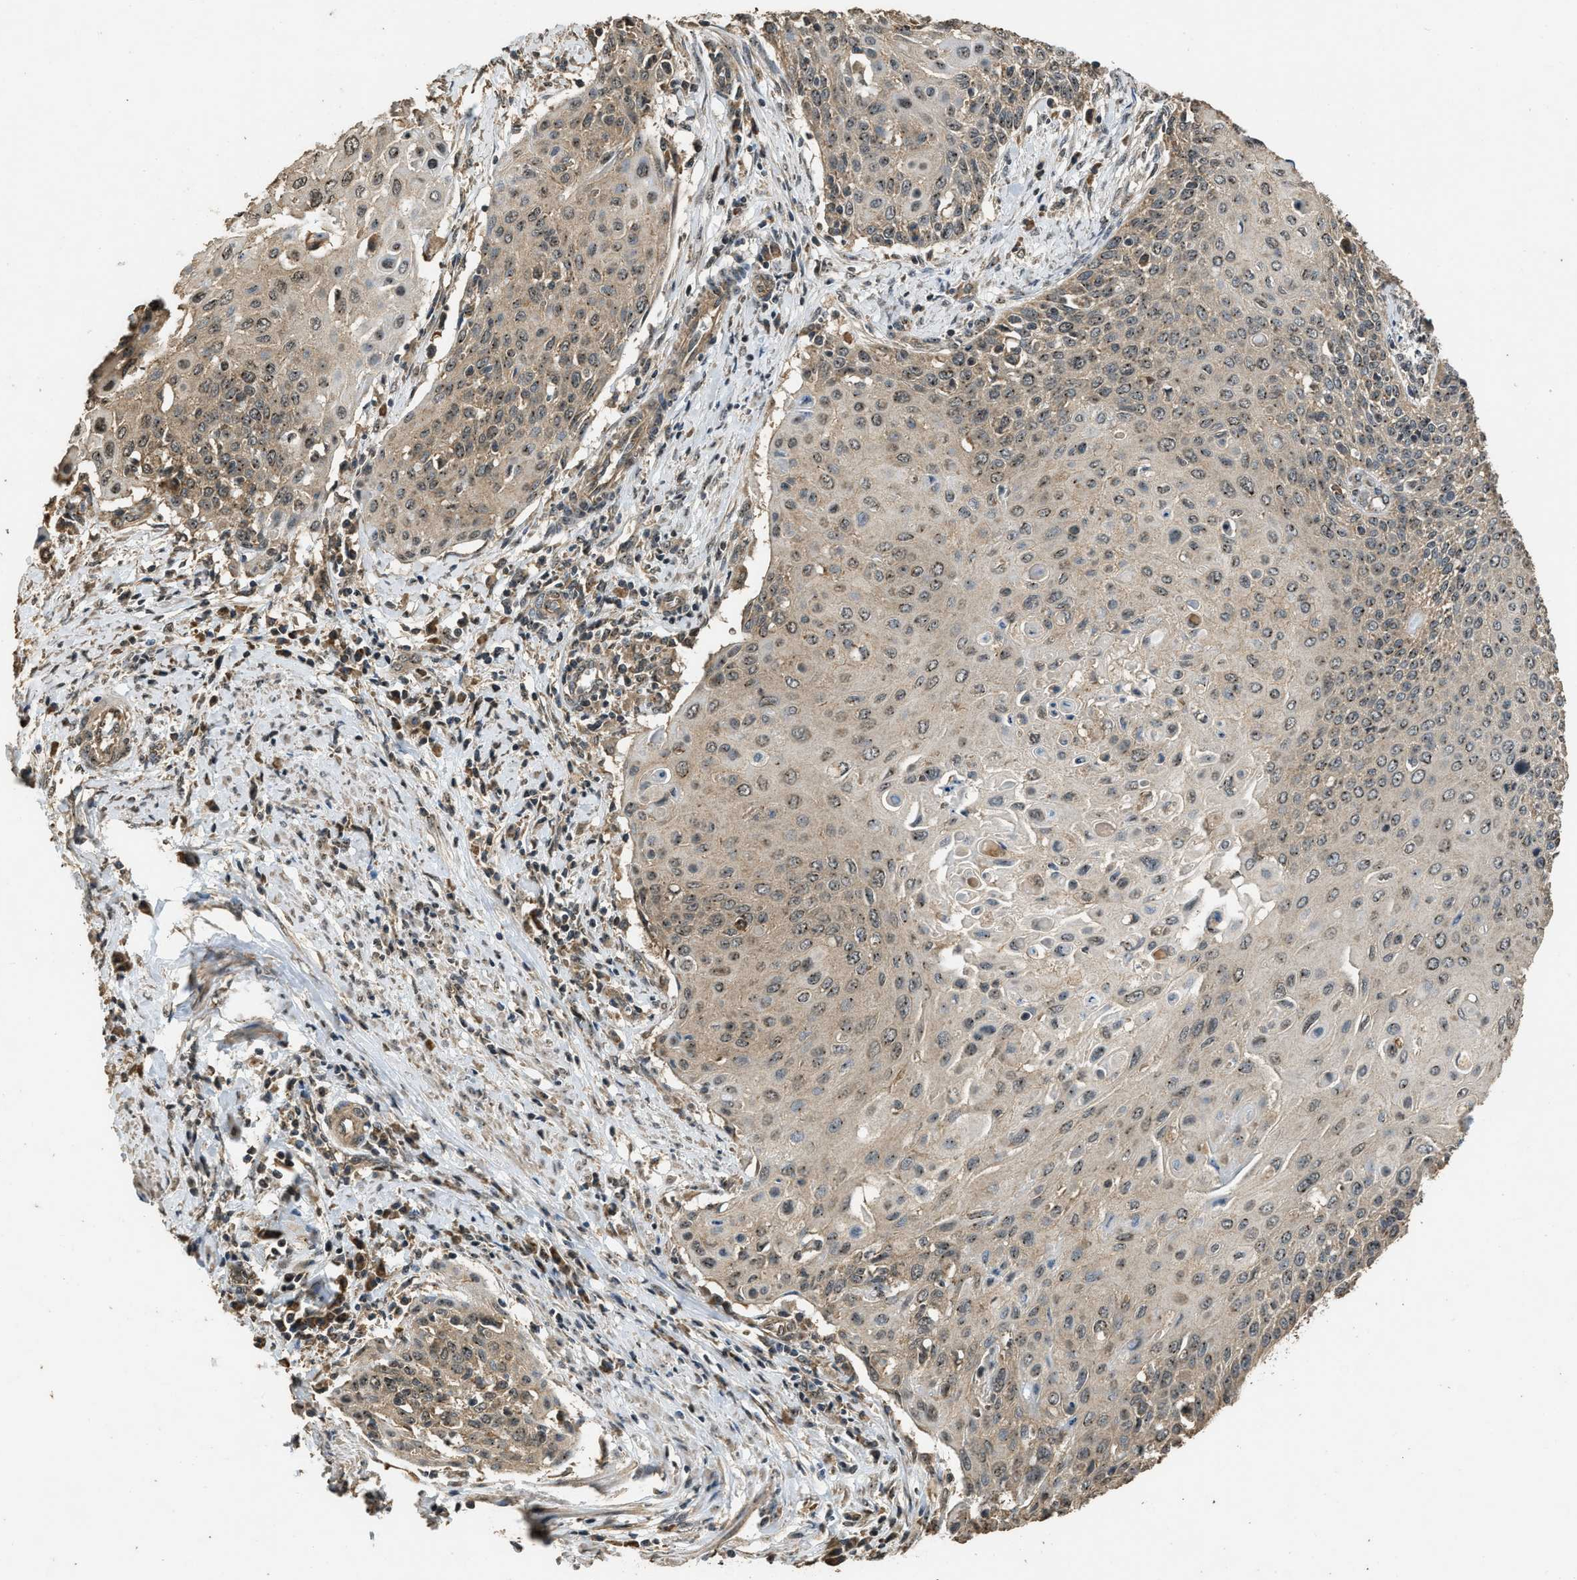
{"staining": {"intensity": "moderate", "quantity": ">75%", "location": "cytoplasmic/membranous,nuclear"}, "tissue": "cervical cancer", "cell_type": "Tumor cells", "image_type": "cancer", "snomed": [{"axis": "morphology", "description": "Squamous cell carcinoma, NOS"}, {"axis": "topography", "description": "Cervix"}], "caption": "Brown immunohistochemical staining in human cervical cancer exhibits moderate cytoplasmic/membranous and nuclear expression in approximately >75% of tumor cells.", "gene": "DENND6B", "patient": {"sex": "female", "age": 39}}